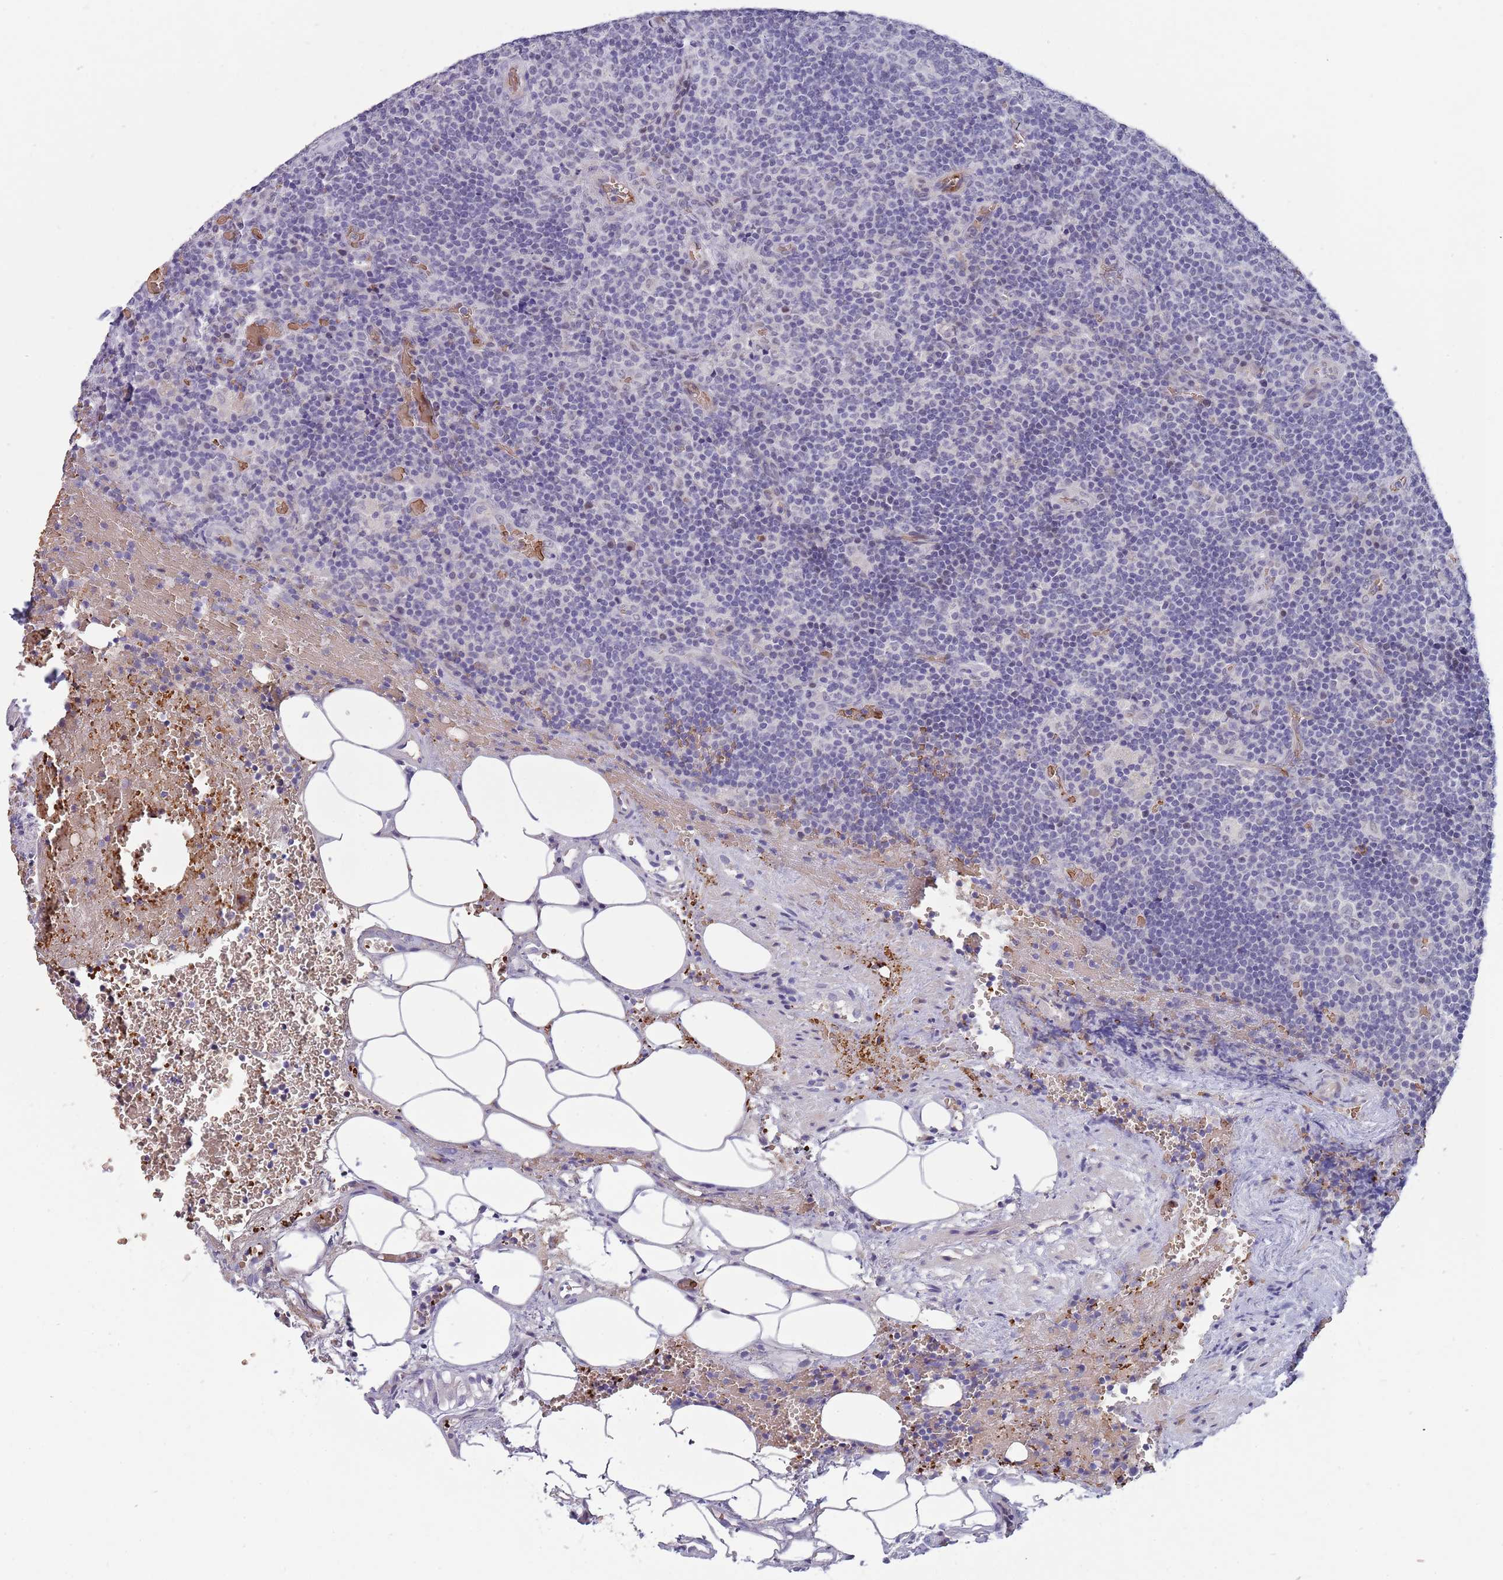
{"staining": {"intensity": "negative", "quantity": "none", "location": "none"}, "tissue": "lymph node", "cell_type": "Germinal center cells", "image_type": "normal", "snomed": [{"axis": "morphology", "description": "Normal tissue, NOS"}, {"axis": "topography", "description": "Lymph node"}], "caption": "Immunohistochemical staining of normal human lymph node demonstrates no significant positivity in germinal center cells.", "gene": "LYPD6B", "patient": {"sex": "male", "age": 58}}